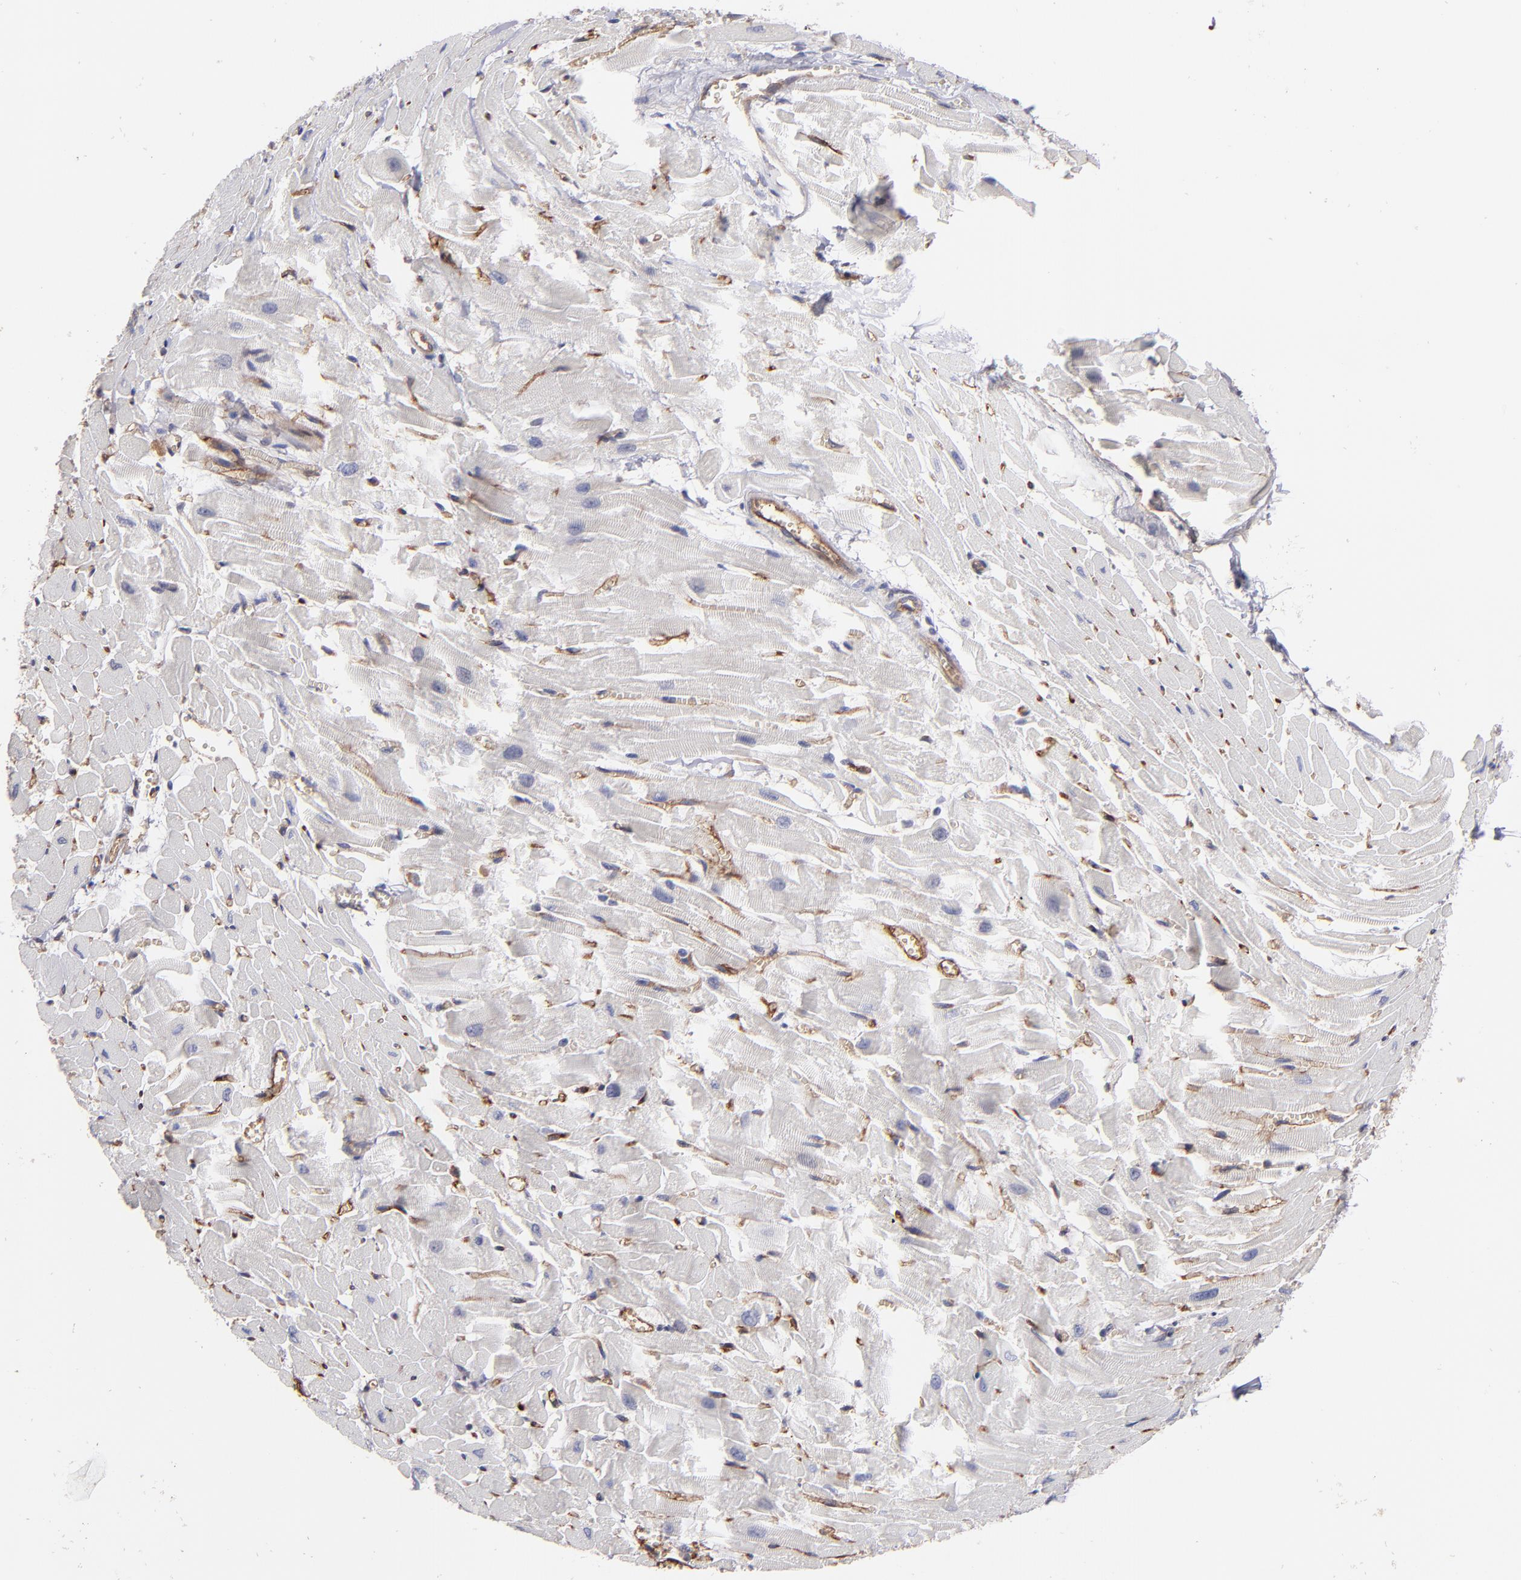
{"staining": {"intensity": "negative", "quantity": "none", "location": "none"}, "tissue": "heart muscle", "cell_type": "Cardiomyocytes", "image_type": "normal", "snomed": [{"axis": "morphology", "description": "Normal tissue, NOS"}, {"axis": "topography", "description": "Heart"}], "caption": "Micrograph shows no protein staining in cardiomyocytes of normal heart muscle.", "gene": "ICAM1", "patient": {"sex": "female", "age": 19}}